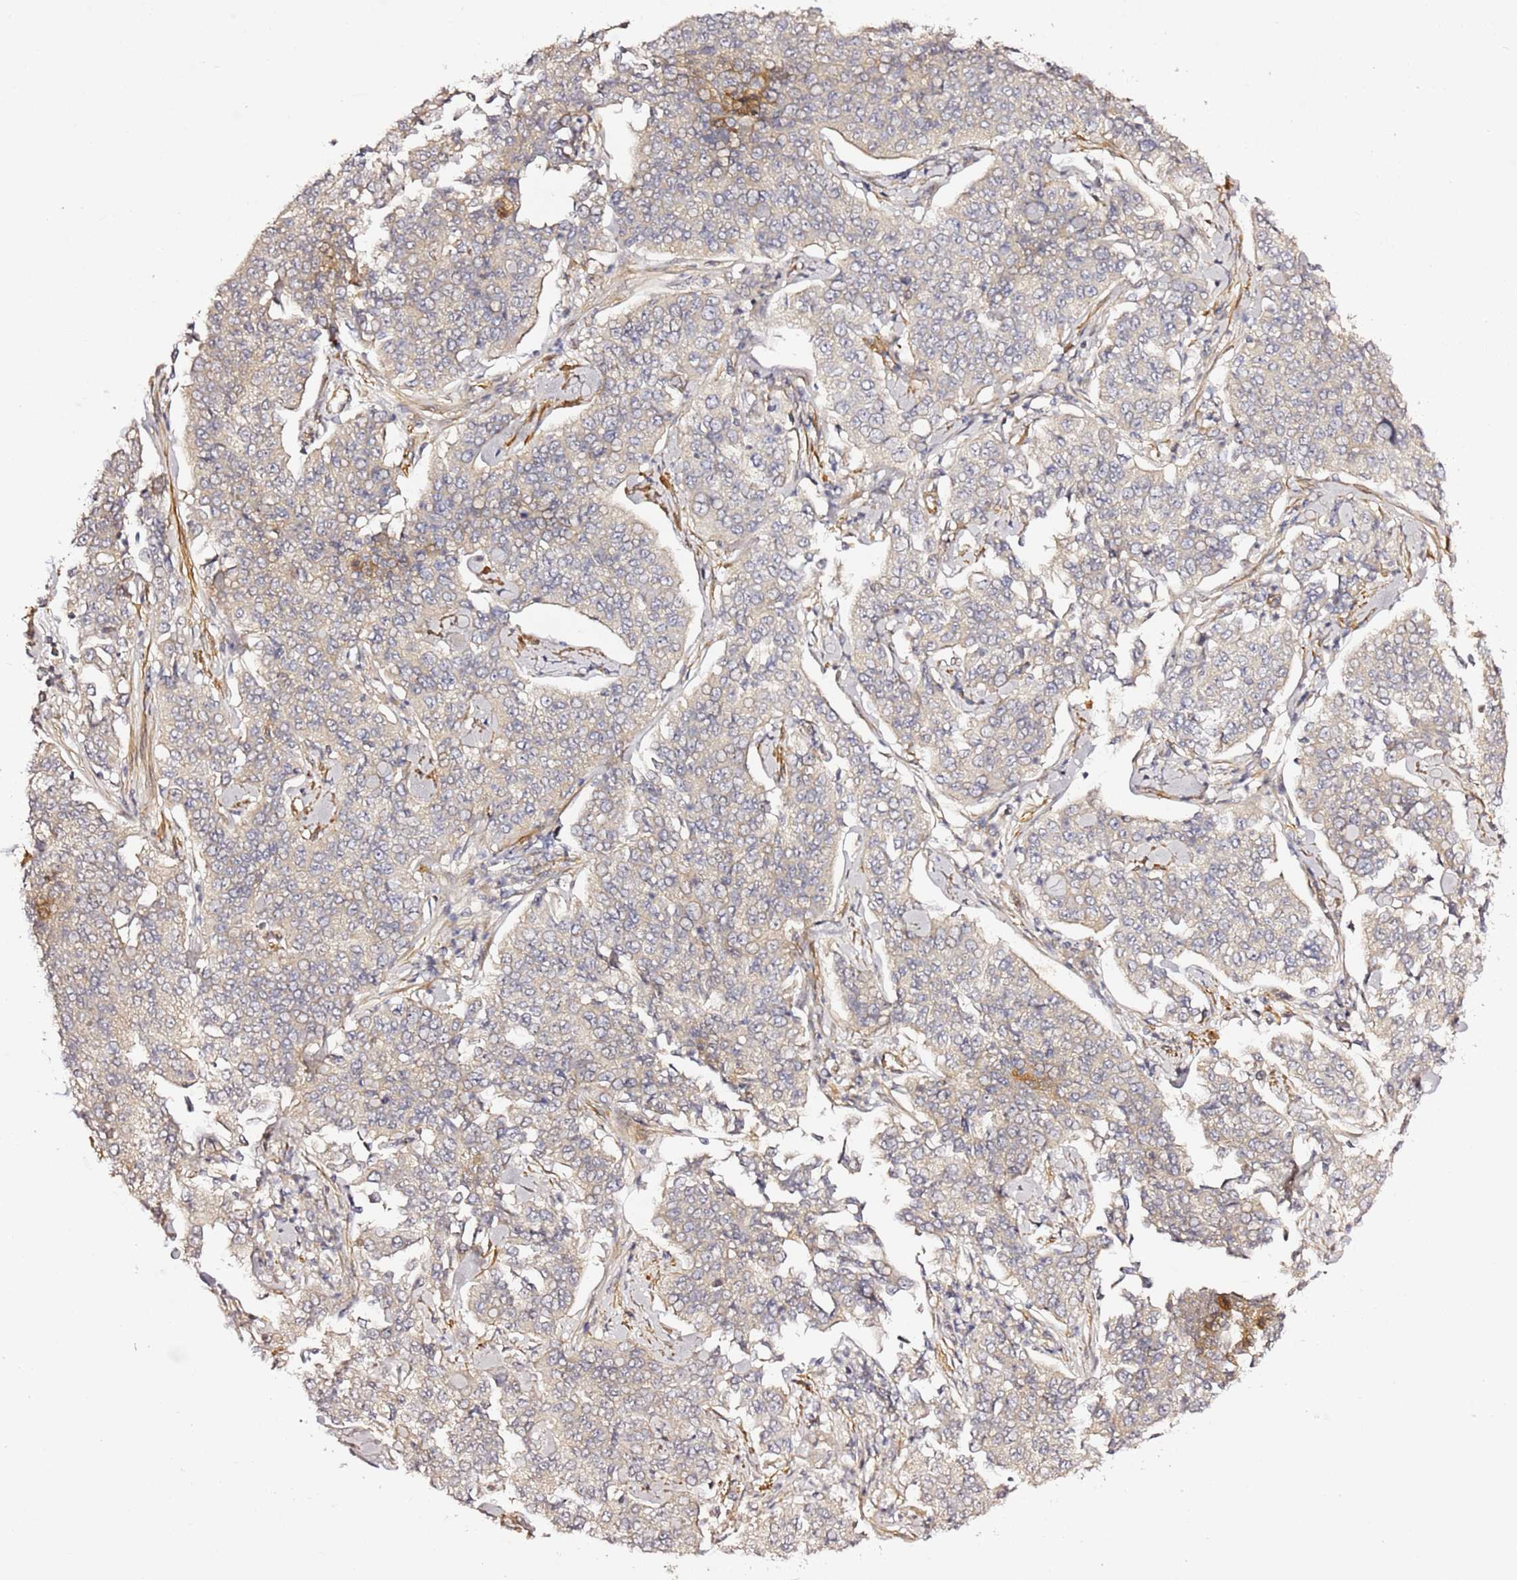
{"staining": {"intensity": "negative", "quantity": "none", "location": "none"}, "tissue": "cervical cancer", "cell_type": "Tumor cells", "image_type": "cancer", "snomed": [{"axis": "morphology", "description": "Squamous cell carcinoma, NOS"}, {"axis": "topography", "description": "Cervix"}], "caption": "A high-resolution photomicrograph shows immunohistochemistry (IHC) staining of cervical cancer, which demonstrates no significant staining in tumor cells. (DAB (3,3'-diaminobenzidine) IHC with hematoxylin counter stain).", "gene": "EPS8L1", "patient": {"sex": "female", "age": 35}}